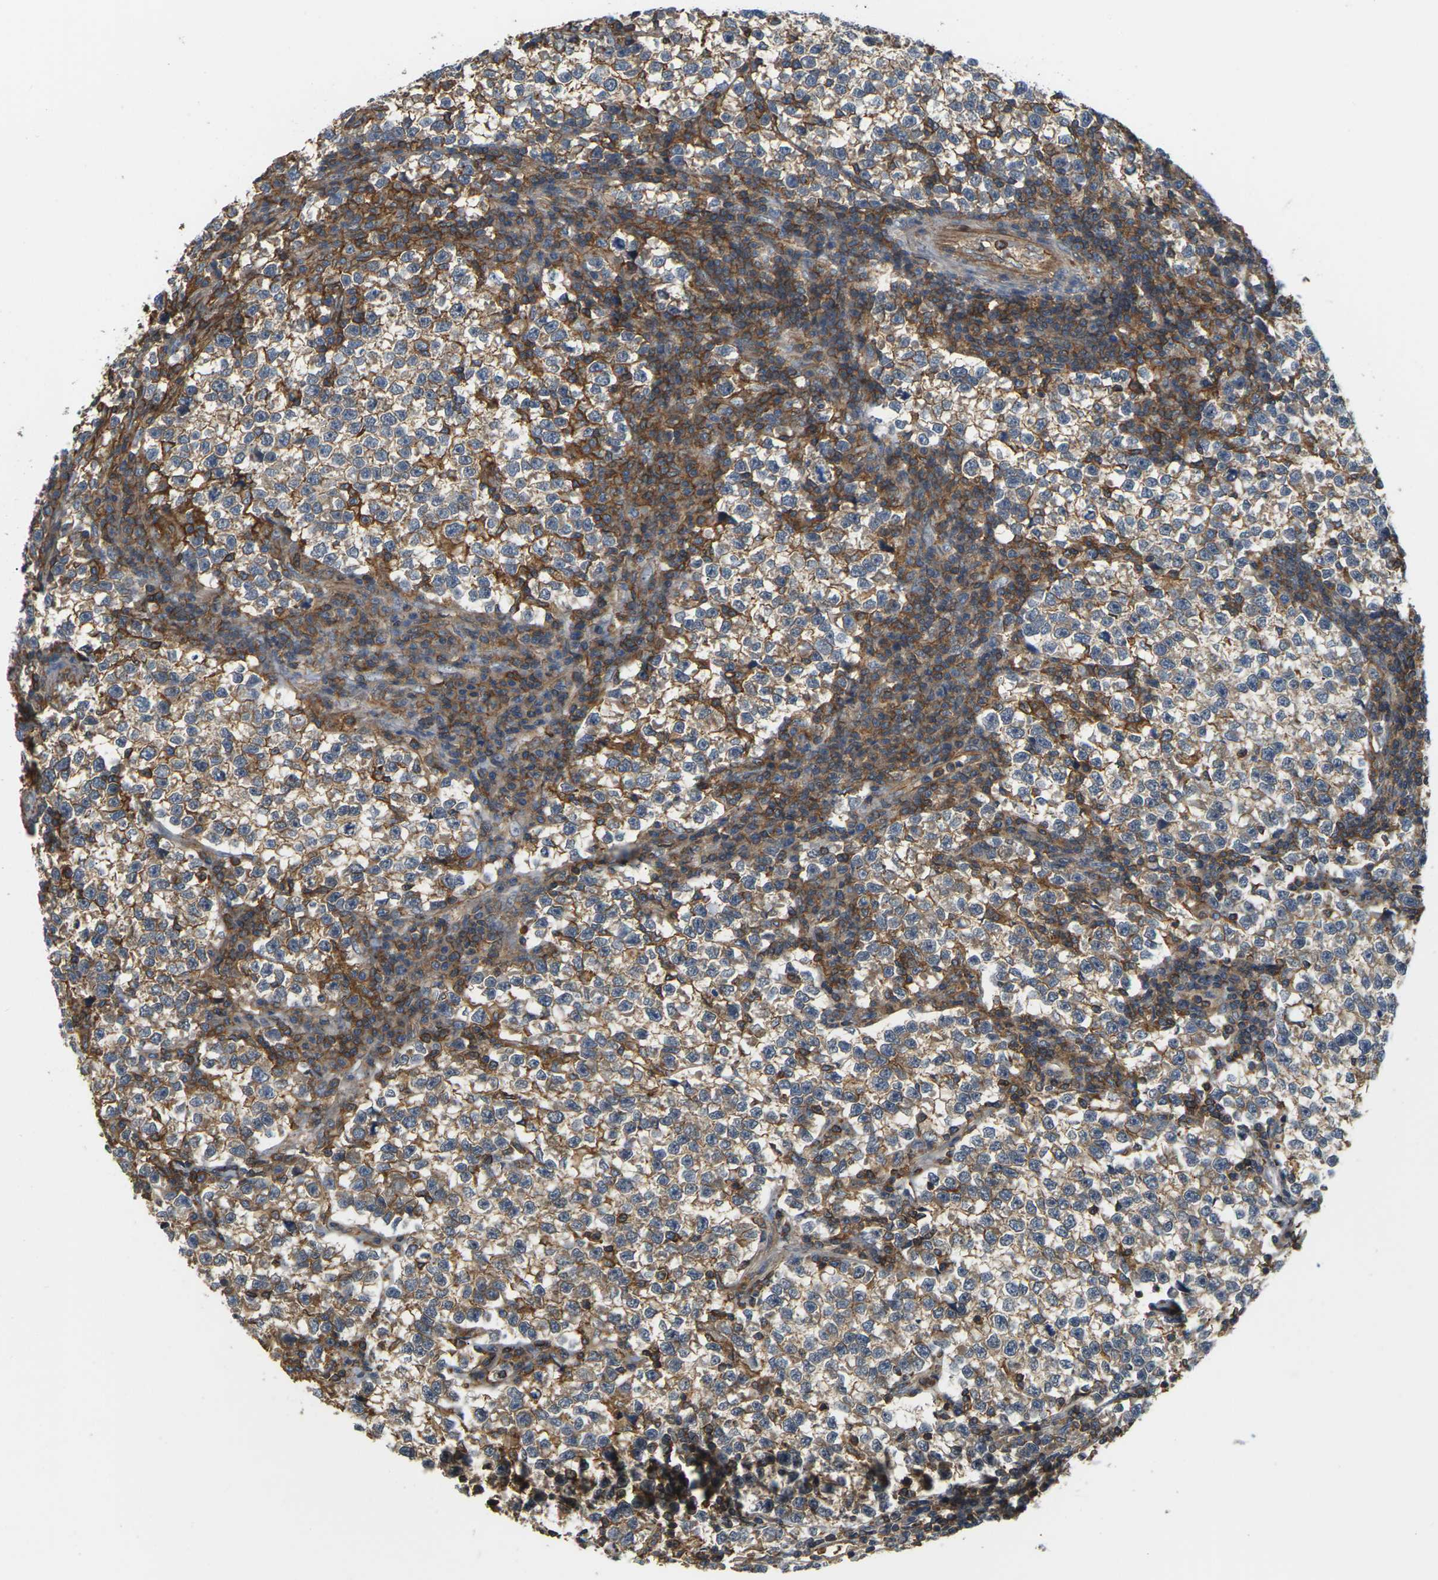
{"staining": {"intensity": "weak", "quantity": "25%-75%", "location": "cytoplasmic/membranous"}, "tissue": "testis cancer", "cell_type": "Tumor cells", "image_type": "cancer", "snomed": [{"axis": "morphology", "description": "Normal tissue, NOS"}, {"axis": "morphology", "description": "Seminoma, NOS"}, {"axis": "topography", "description": "Testis"}], "caption": "Immunohistochemistry (DAB) staining of testis cancer displays weak cytoplasmic/membranous protein positivity in approximately 25%-75% of tumor cells.", "gene": "IQGAP1", "patient": {"sex": "male", "age": 43}}